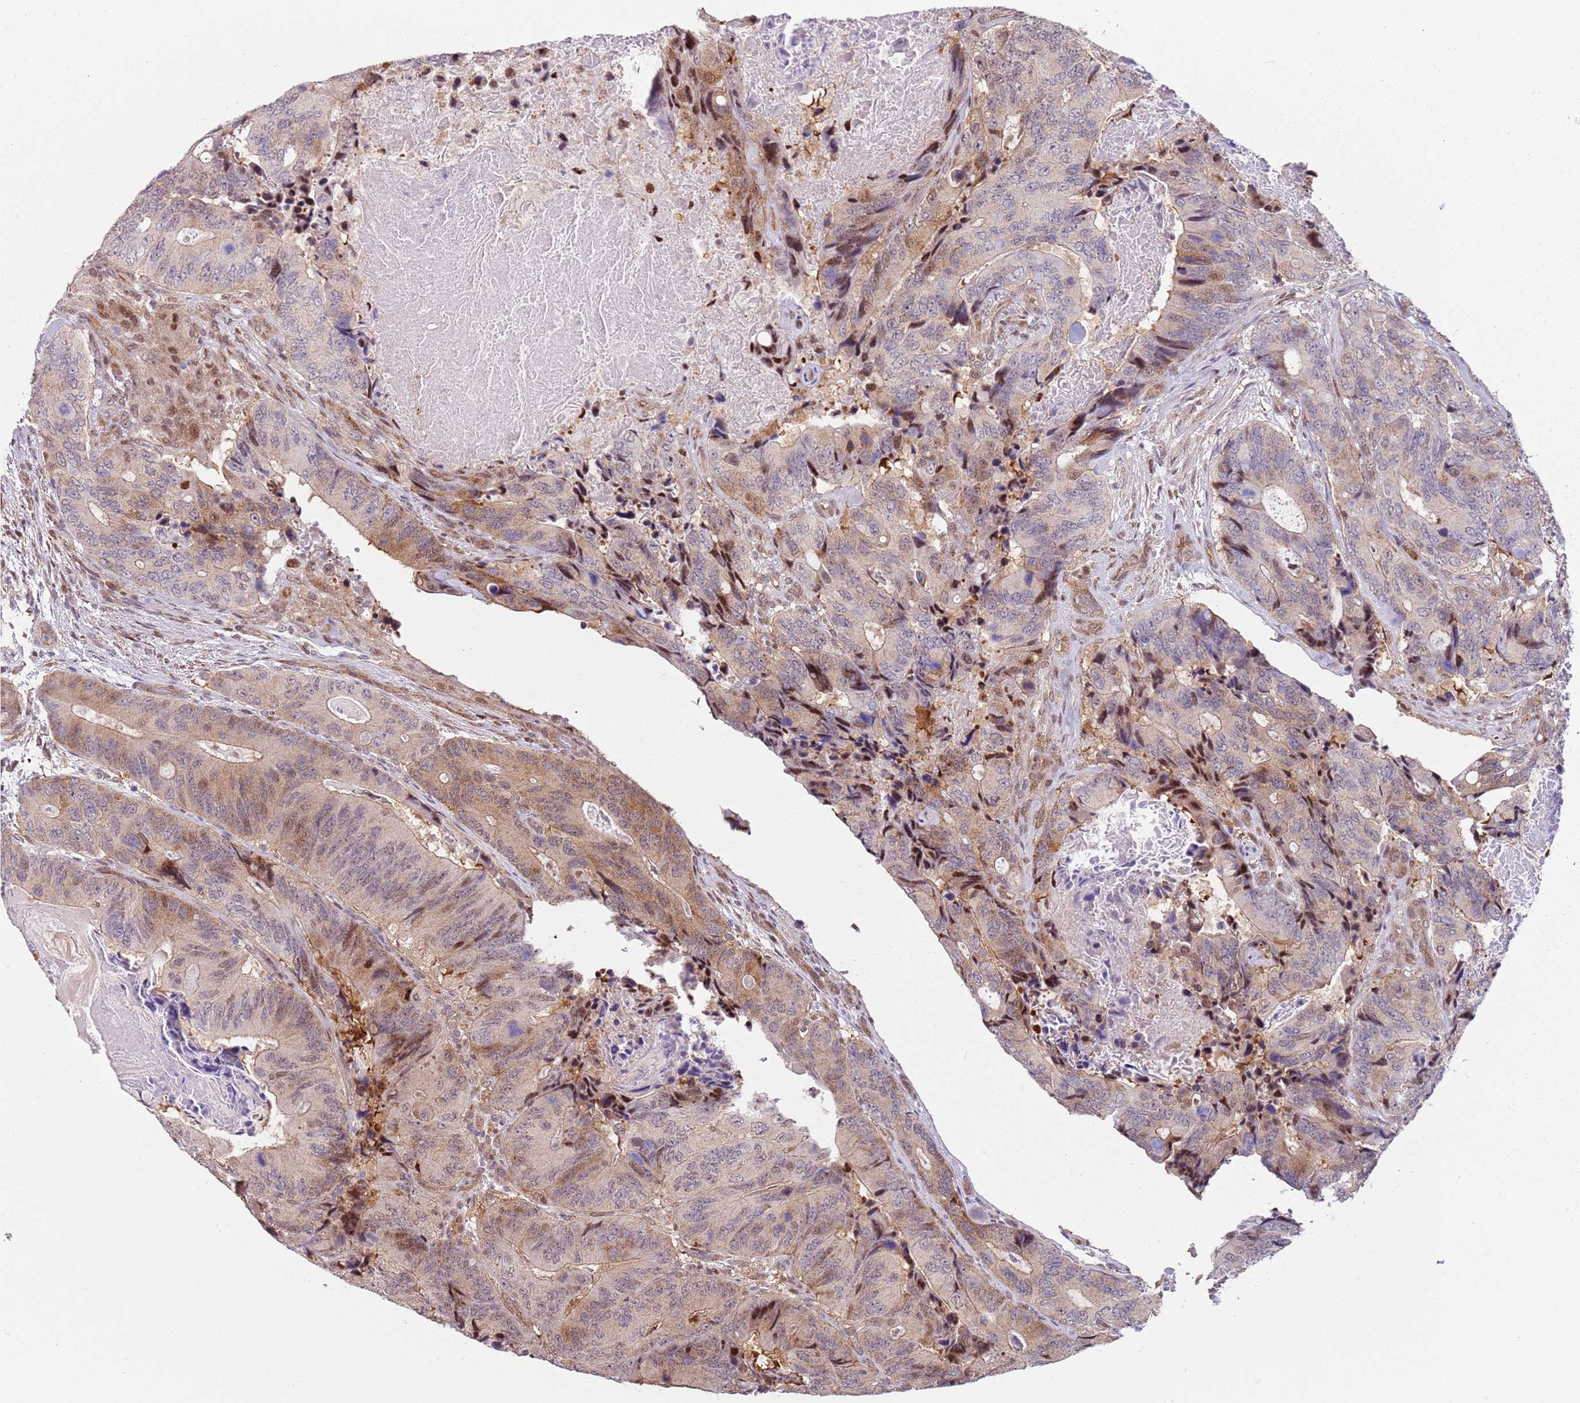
{"staining": {"intensity": "moderate", "quantity": "25%-75%", "location": "cytoplasmic/membranous,nuclear"}, "tissue": "colorectal cancer", "cell_type": "Tumor cells", "image_type": "cancer", "snomed": [{"axis": "morphology", "description": "Adenocarcinoma, NOS"}, {"axis": "topography", "description": "Colon"}], "caption": "High-magnification brightfield microscopy of colorectal cancer (adenocarcinoma) stained with DAB (brown) and counterstained with hematoxylin (blue). tumor cells exhibit moderate cytoplasmic/membranous and nuclear expression is appreciated in about25%-75% of cells.", "gene": "PSMD4", "patient": {"sex": "male", "age": 84}}